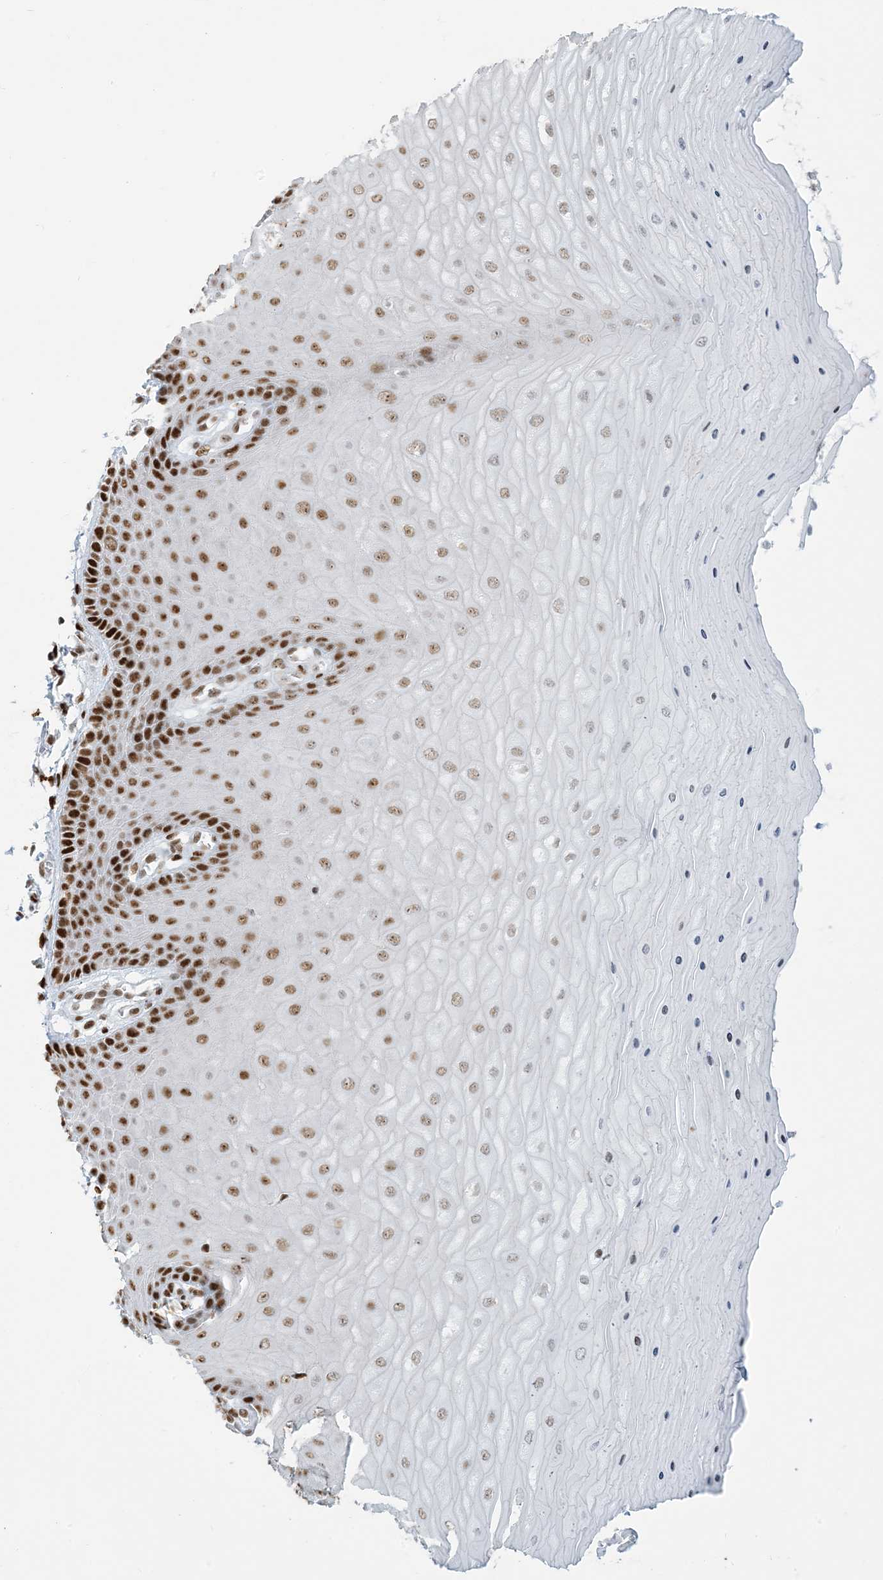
{"staining": {"intensity": "moderate", "quantity": ">75%", "location": "nuclear"}, "tissue": "cervix", "cell_type": "Glandular cells", "image_type": "normal", "snomed": [{"axis": "morphology", "description": "Normal tissue, NOS"}, {"axis": "topography", "description": "Cervix"}], "caption": "IHC (DAB (3,3'-diaminobenzidine)) staining of normal human cervix exhibits moderate nuclear protein expression in about >75% of glandular cells.", "gene": "STAG1", "patient": {"sex": "female", "age": 55}}